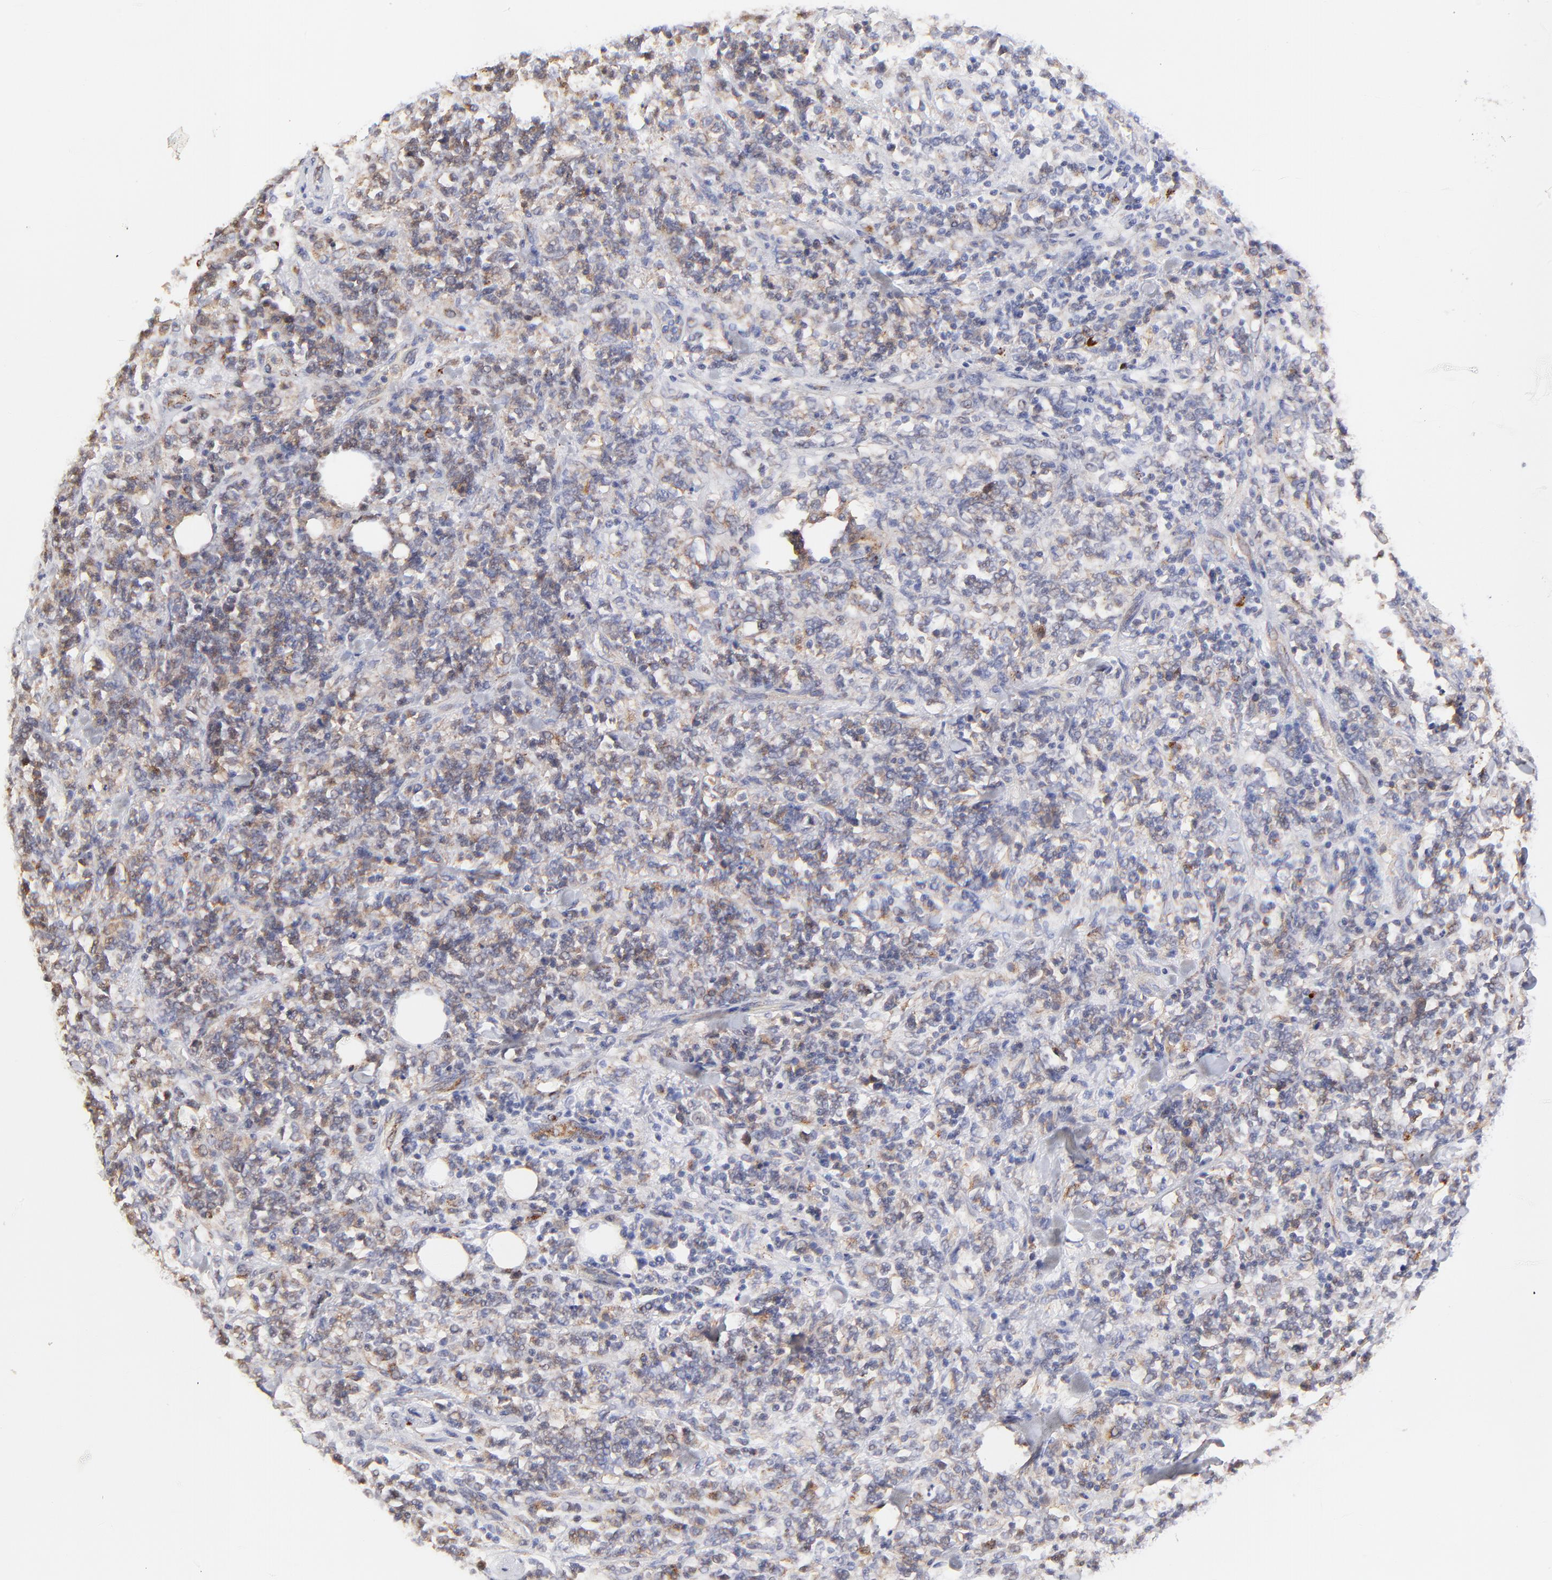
{"staining": {"intensity": "weak", "quantity": "25%-75%", "location": "cytoplasmic/membranous"}, "tissue": "lymphoma", "cell_type": "Tumor cells", "image_type": "cancer", "snomed": [{"axis": "morphology", "description": "Malignant lymphoma, non-Hodgkin's type, High grade"}, {"axis": "topography", "description": "Soft tissue"}], "caption": "Brown immunohistochemical staining in human malignant lymphoma, non-Hodgkin's type (high-grade) shows weak cytoplasmic/membranous staining in approximately 25%-75% of tumor cells. The staining was performed using DAB, with brown indicating positive protein expression. Nuclei are stained blue with hematoxylin.", "gene": "GCSAM", "patient": {"sex": "male", "age": 18}}